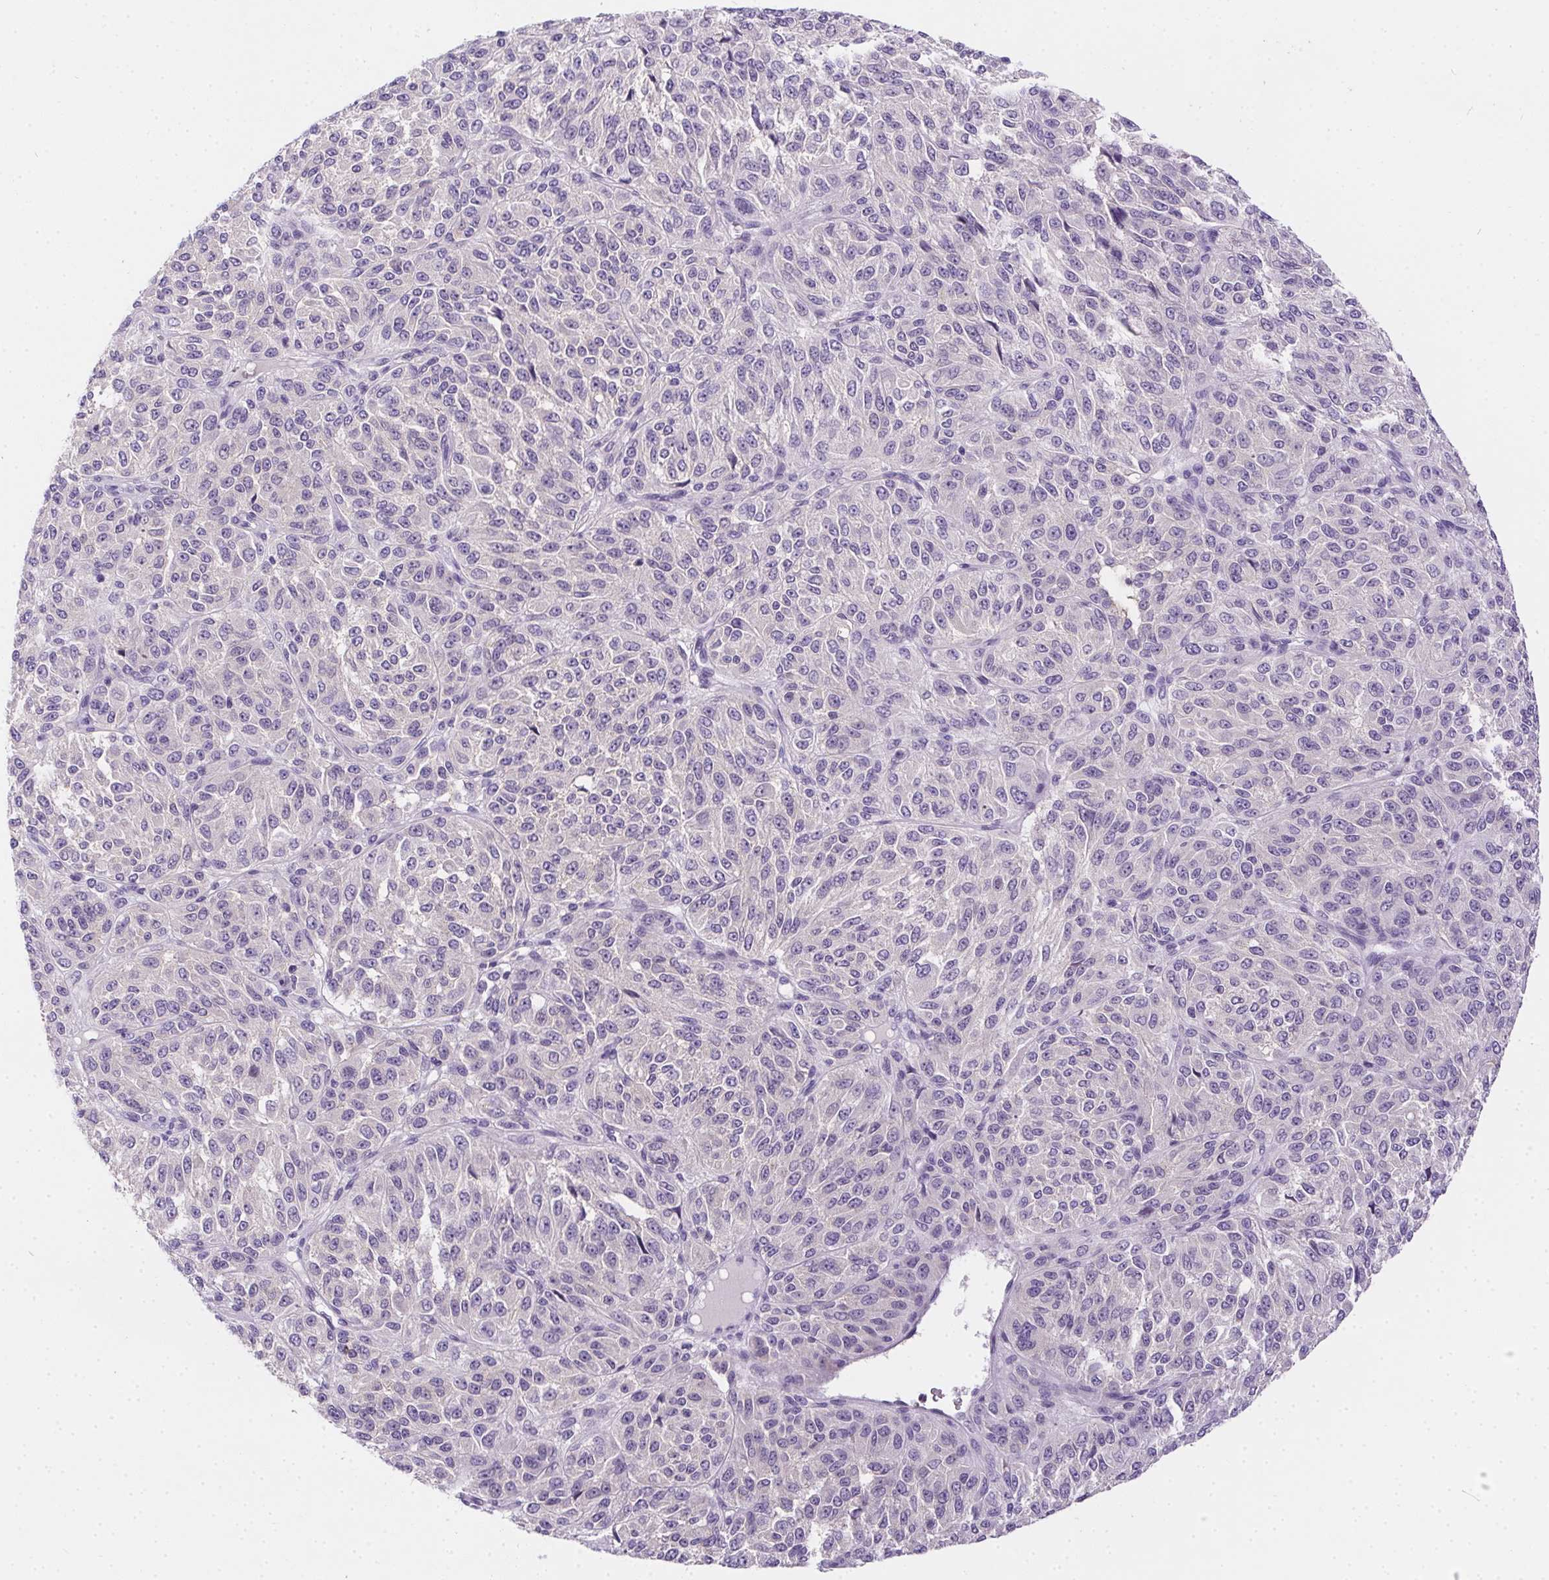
{"staining": {"intensity": "negative", "quantity": "none", "location": "none"}, "tissue": "melanoma", "cell_type": "Tumor cells", "image_type": "cancer", "snomed": [{"axis": "morphology", "description": "Malignant melanoma, Metastatic site"}, {"axis": "topography", "description": "Brain"}], "caption": "Immunohistochemistry (IHC) of melanoma reveals no staining in tumor cells.", "gene": "SSTR4", "patient": {"sex": "female", "age": 56}}